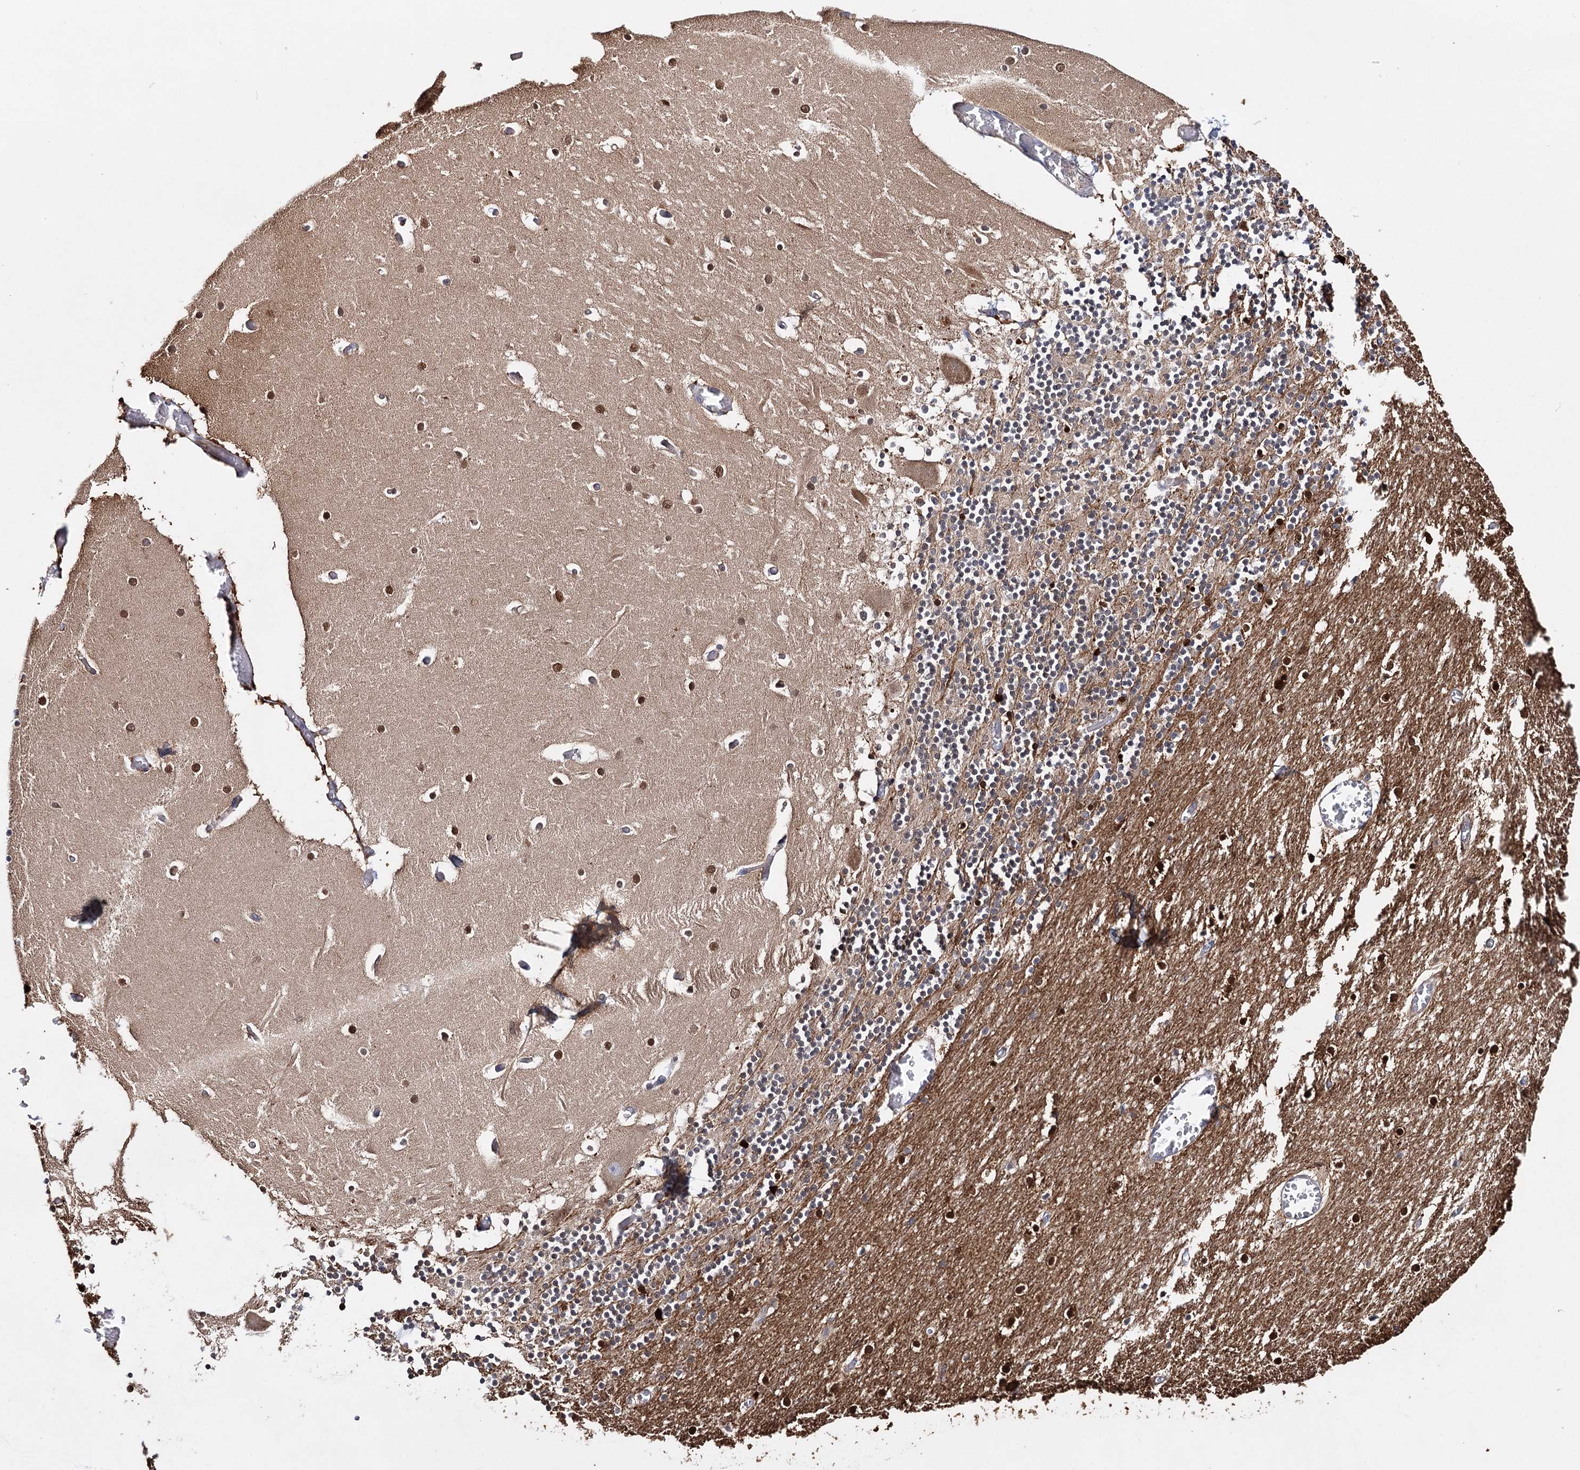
{"staining": {"intensity": "strong", "quantity": "25%-75%", "location": "cytoplasmic/membranous"}, "tissue": "cerebellum", "cell_type": "Cells in granular layer", "image_type": "normal", "snomed": [{"axis": "morphology", "description": "Normal tissue, NOS"}, {"axis": "topography", "description": "Cerebellum"}], "caption": "Cerebellum stained with a protein marker displays strong staining in cells in granular layer.", "gene": "CFAP46", "patient": {"sex": "female", "age": 28}}